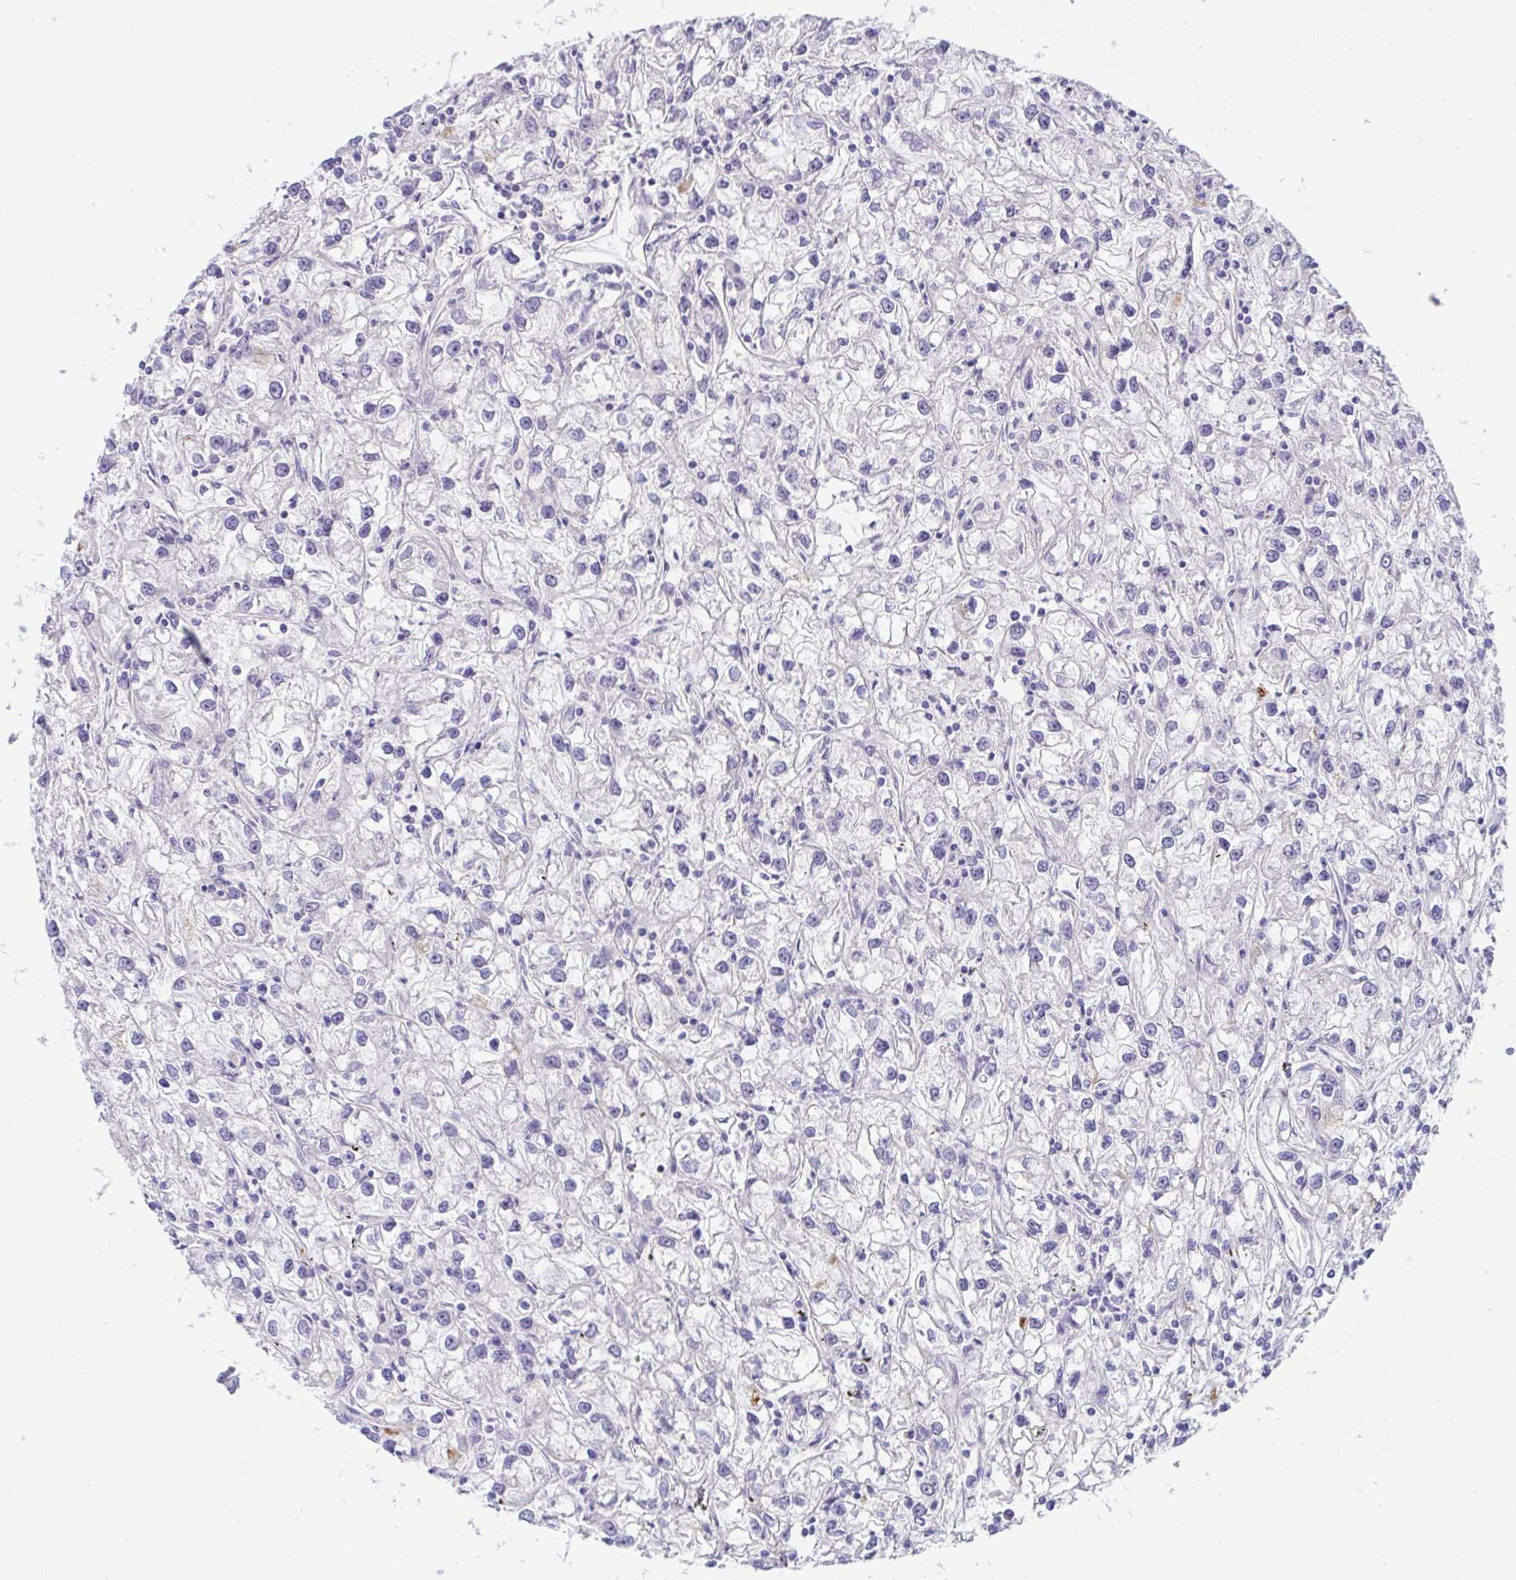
{"staining": {"intensity": "negative", "quantity": "none", "location": "none"}, "tissue": "renal cancer", "cell_type": "Tumor cells", "image_type": "cancer", "snomed": [{"axis": "morphology", "description": "Adenocarcinoma, NOS"}, {"axis": "topography", "description": "Kidney"}], "caption": "IHC histopathology image of renal adenocarcinoma stained for a protein (brown), which demonstrates no positivity in tumor cells.", "gene": "ZNF713", "patient": {"sex": "female", "age": 59}}